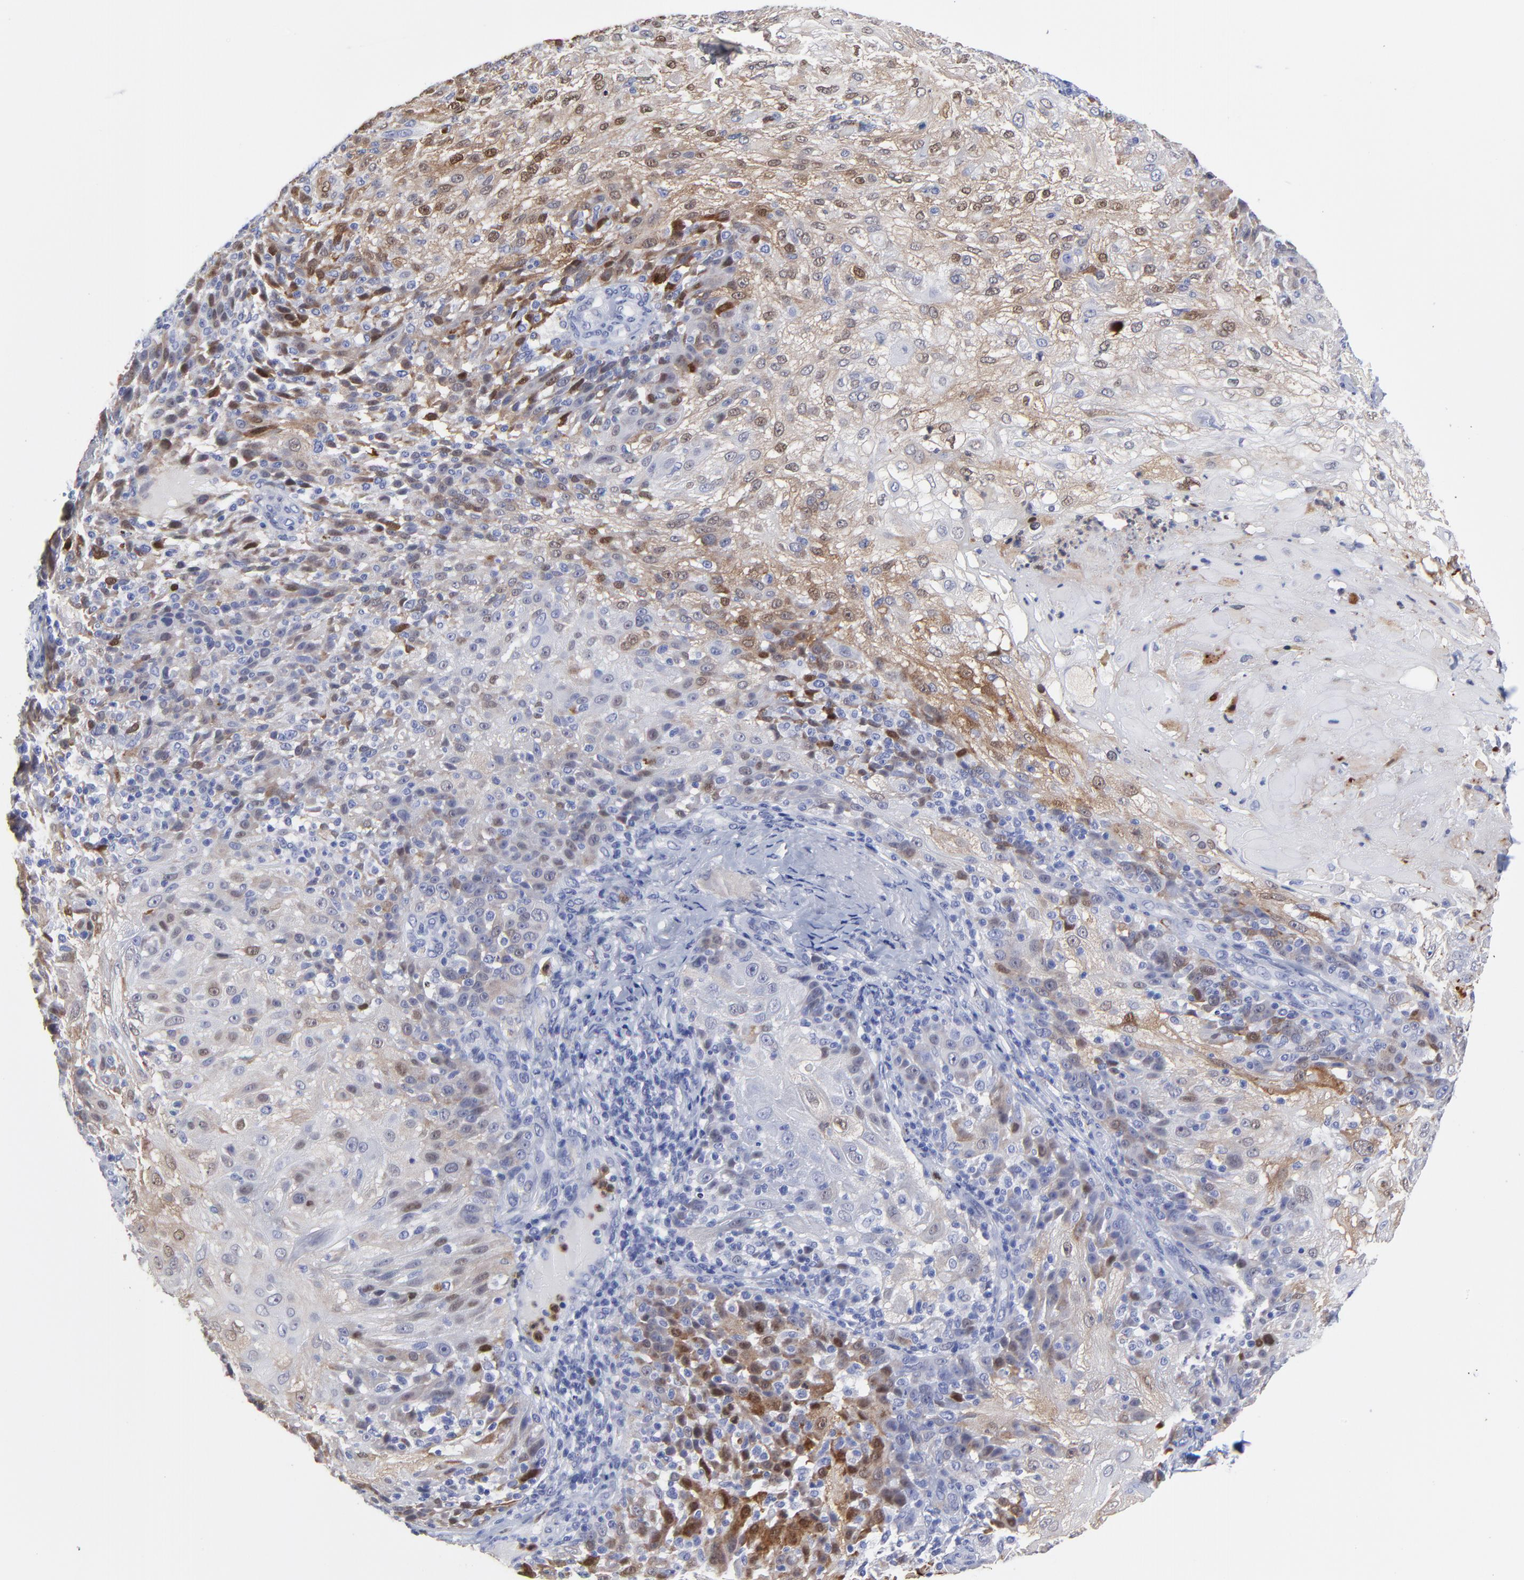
{"staining": {"intensity": "moderate", "quantity": "25%-75%", "location": "cytoplasmic/membranous,nuclear"}, "tissue": "skin cancer", "cell_type": "Tumor cells", "image_type": "cancer", "snomed": [{"axis": "morphology", "description": "Normal tissue, NOS"}, {"axis": "morphology", "description": "Squamous cell carcinoma, NOS"}, {"axis": "topography", "description": "Skin"}], "caption": "IHC staining of skin squamous cell carcinoma, which displays medium levels of moderate cytoplasmic/membranous and nuclear staining in approximately 25%-75% of tumor cells indicating moderate cytoplasmic/membranous and nuclear protein expression. The staining was performed using DAB (3,3'-diaminobenzidine) (brown) for protein detection and nuclei were counterstained in hematoxylin (blue).", "gene": "SMARCA1", "patient": {"sex": "female", "age": 83}}